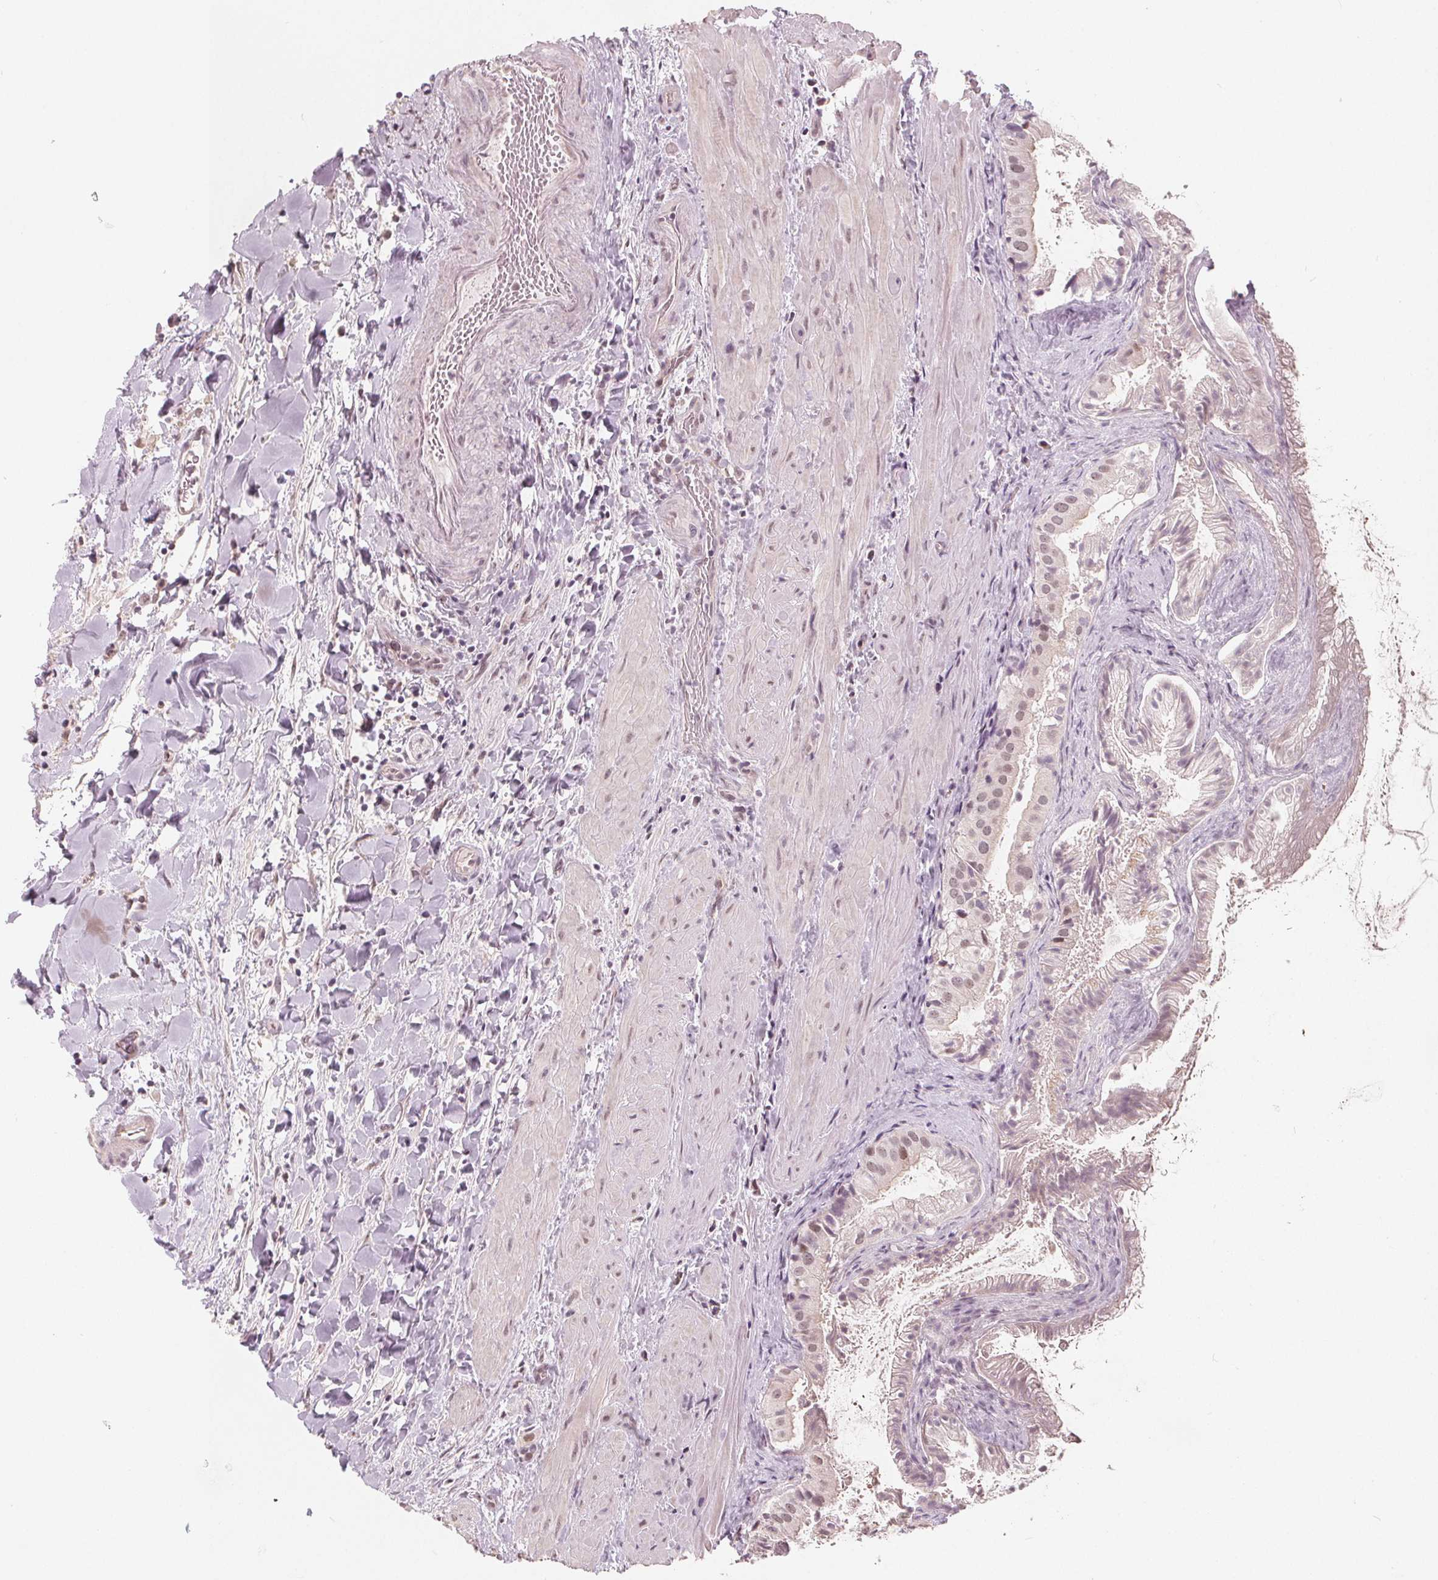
{"staining": {"intensity": "weak", "quantity": "<25%", "location": "cytoplasmic/membranous,nuclear"}, "tissue": "gallbladder", "cell_type": "Glandular cells", "image_type": "normal", "snomed": [{"axis": "morphology", "description": "Normal tissue, NOS"}, {"axis": "topography", "description": "Gallbladder"}], "caption": "Normal gallbladder was stained to show a protein in brown. There is no significant staining in glandular cells. (Brightfield microscopy of DAB immunohistochemistry (IHC) at high magnification).", "gene": "NUP210L", "patient": {"sex": "male", "age": 70}}